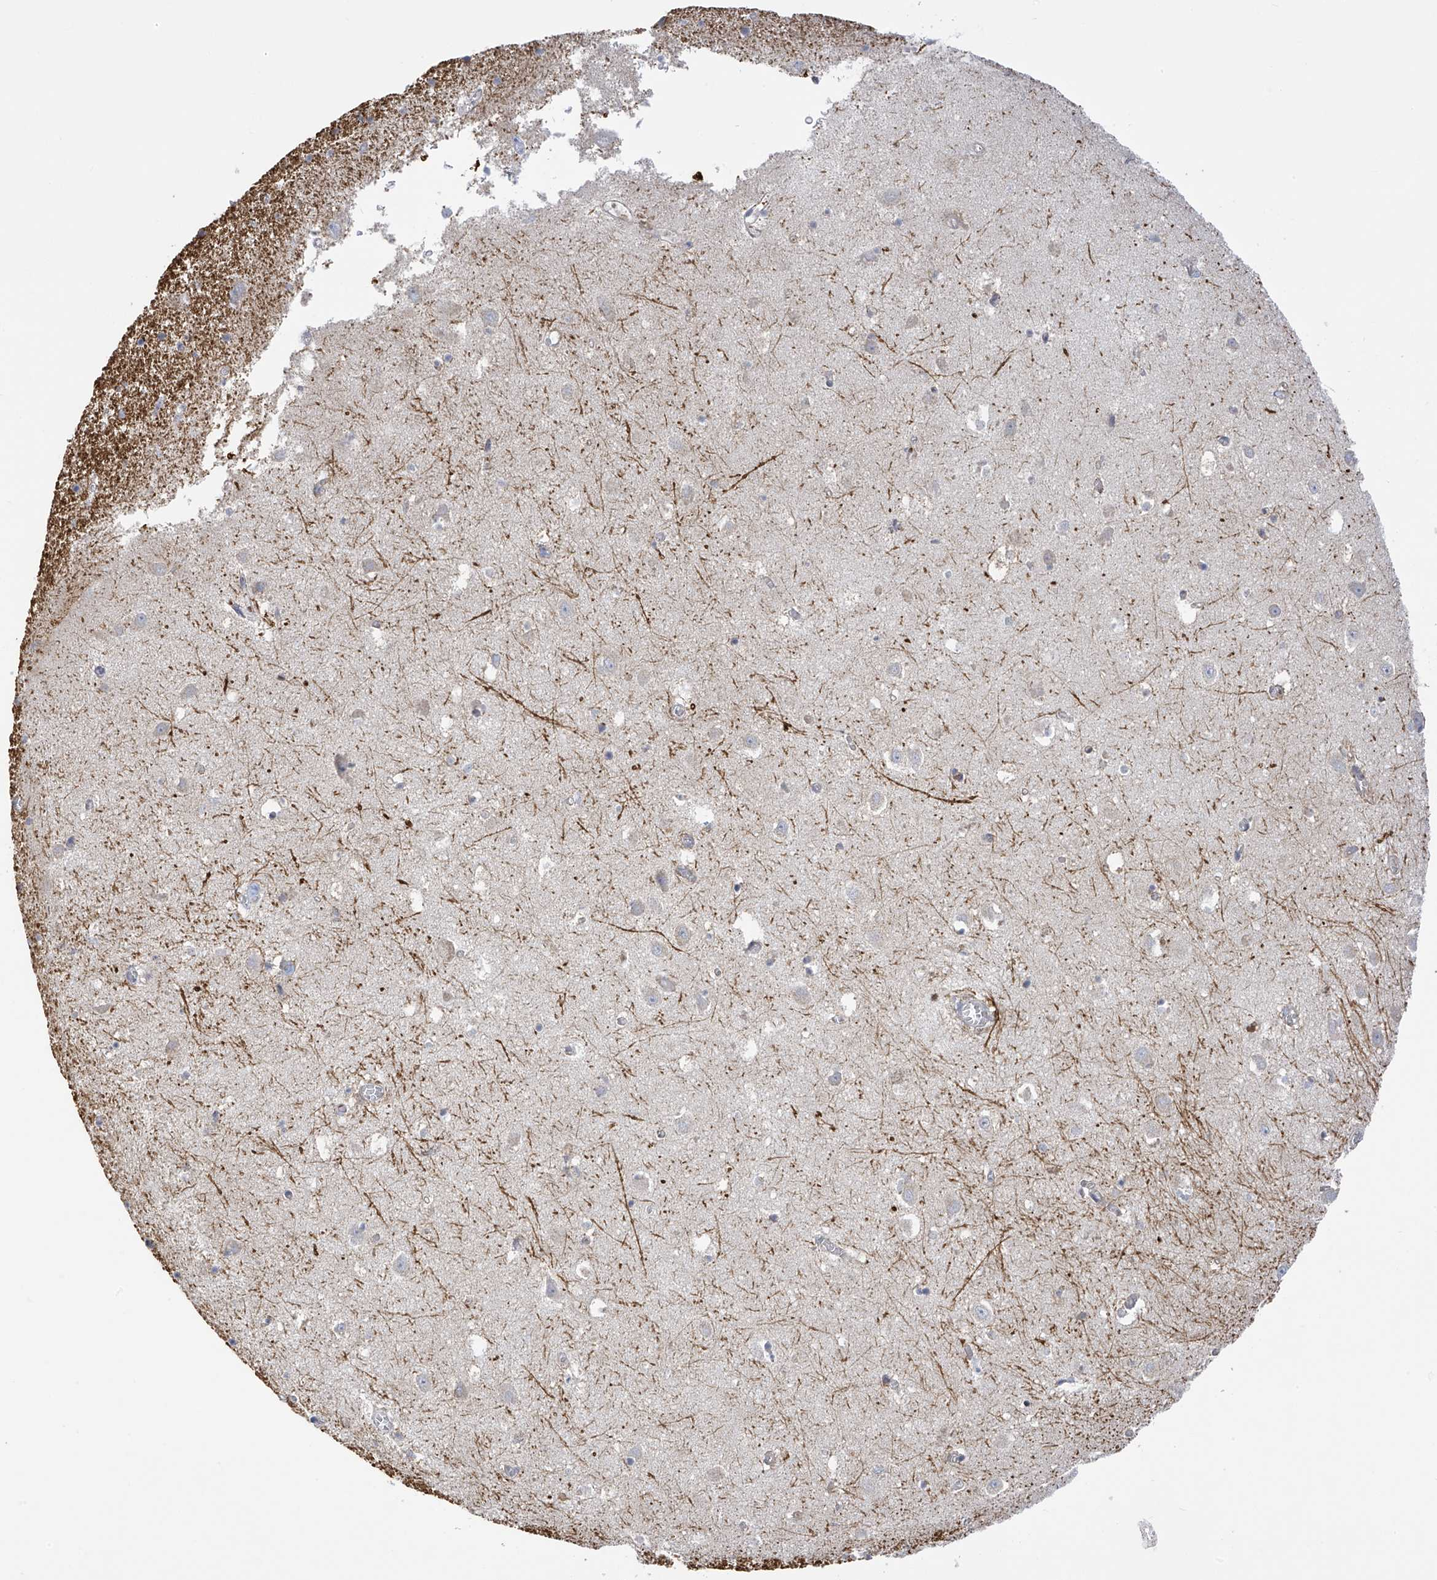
{"staining": {"intensity": "negative", "quantity": "none", "location": "none"}, "tissue": "hippocampus", "cell_type": "Glial cells", "image_type": "normal", "snomed": [{"axis": "morphology", "description": "Normal tissue, NOS"}, {"axis": "topography", "description": "Hippocampus"}], "caption": "A high-resolution image shows immunohistochemistry (IHC) staining of benign hippocampus, which demonstrates no significant staining in glial cells. Brightfield microscopy of IHC stained with DAB (brown) and hematoxylin (blue), captured at high magnification.", "gene": "SLCO4A1", "patient": {"sex": "female", "age": 64}}